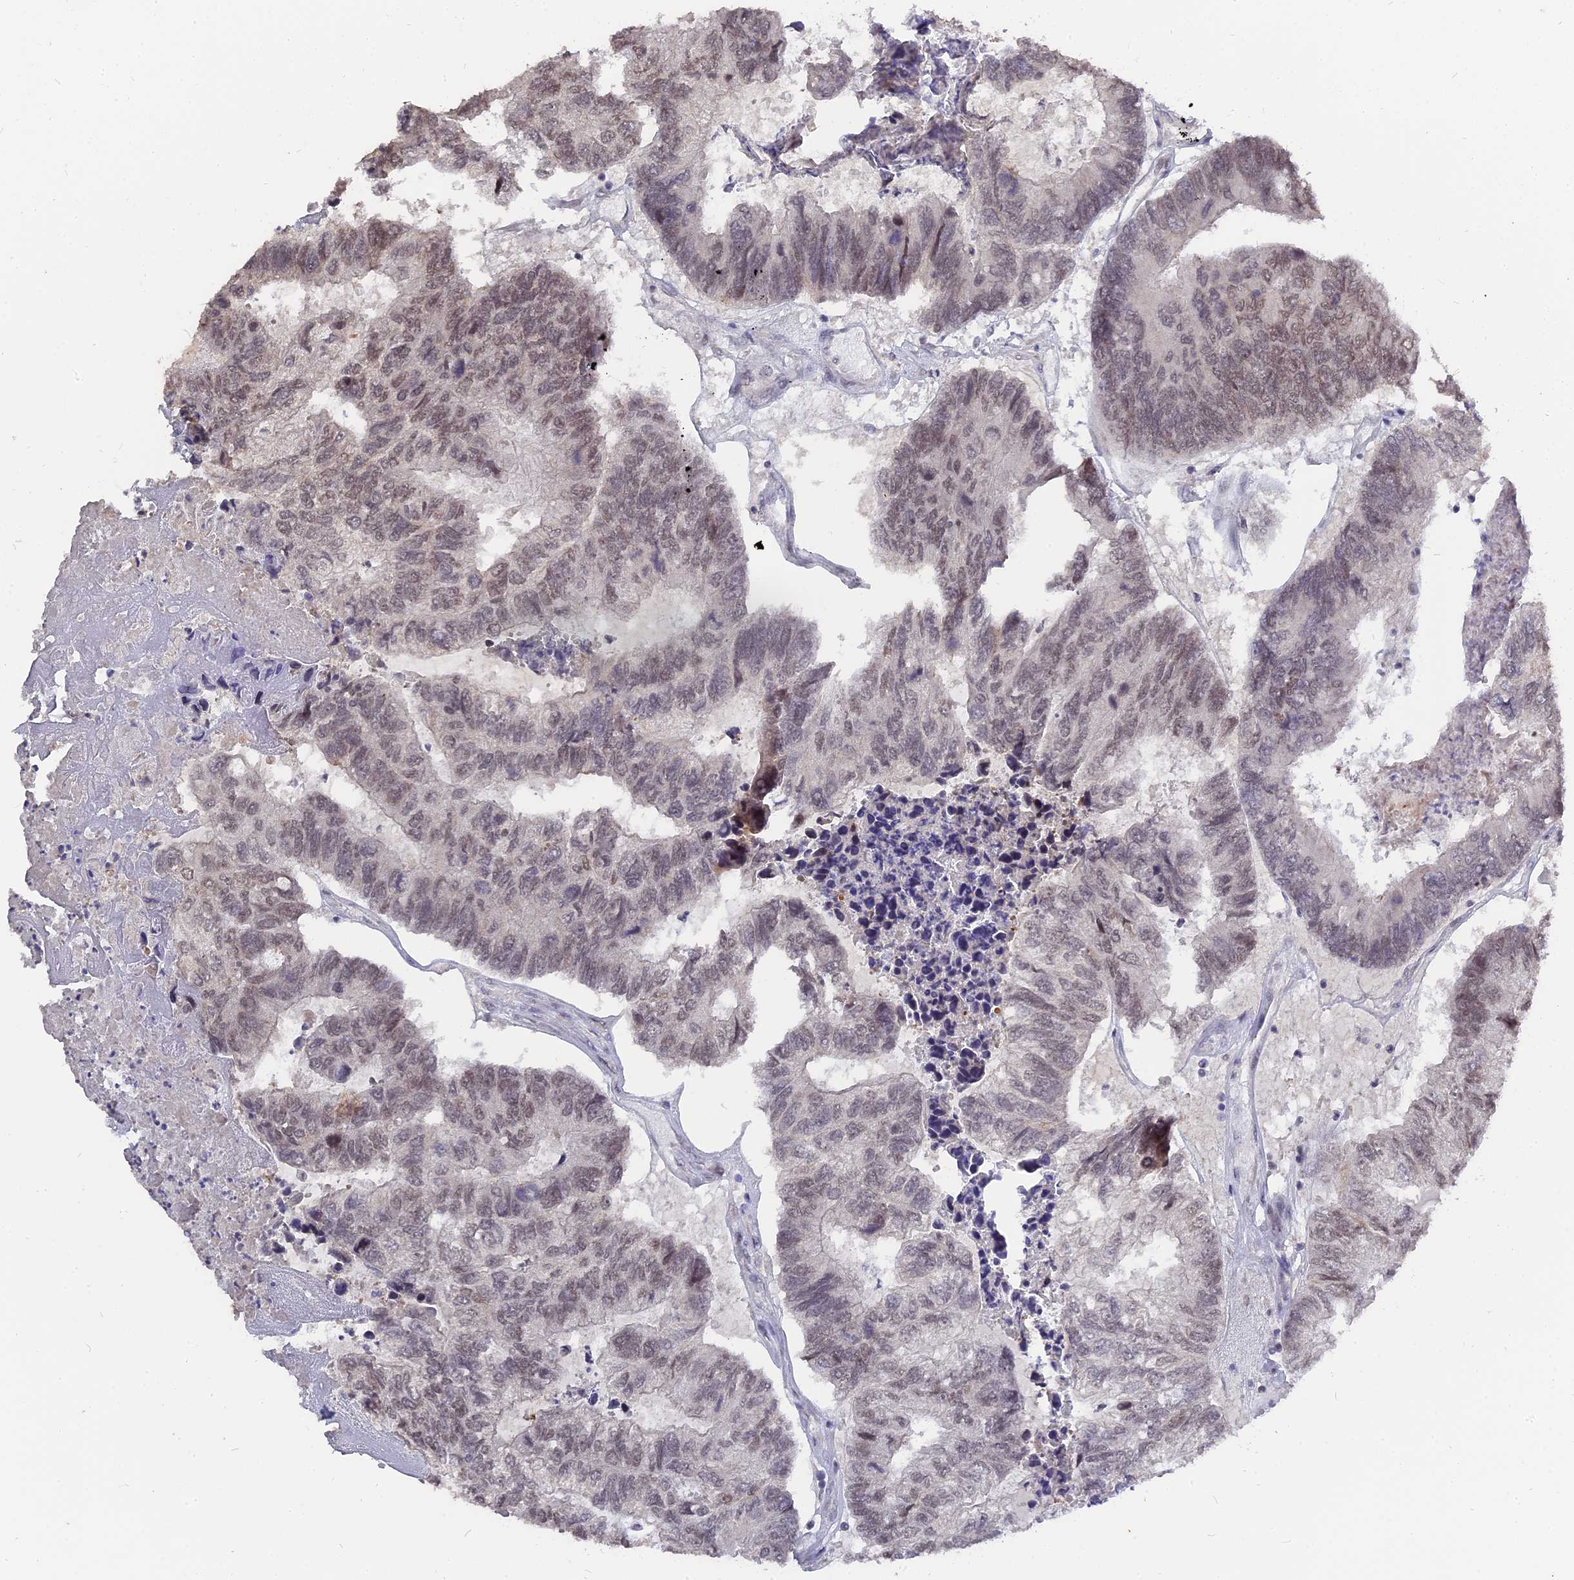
{"staining": {"intensity": "moderate", "quantity": "25%-75%", "location": "nuclear"}, "tissue": "colorectal cancer", "cell_type": "Tumor cells", "image_type": "cancer", "snomed": [{"axis": "morphology", "description": "Adenocarcinoma, NOS"}, {"axis": "topography", "description": "Colon"}], "caption": "IHC staining of colorectal cancer (adenocarcinoma), which shows medium levels of moderate nuclear positivity in approximately 25%-75% of tumor cells indicating moderate nuclear protein positivity. The staining was performed using DAB (brown) for protein detection and nuclei were counterstained in hematoxylin (blue).", "gene": "NR1H3", "patient": {"sex": "female", "age": 67}}